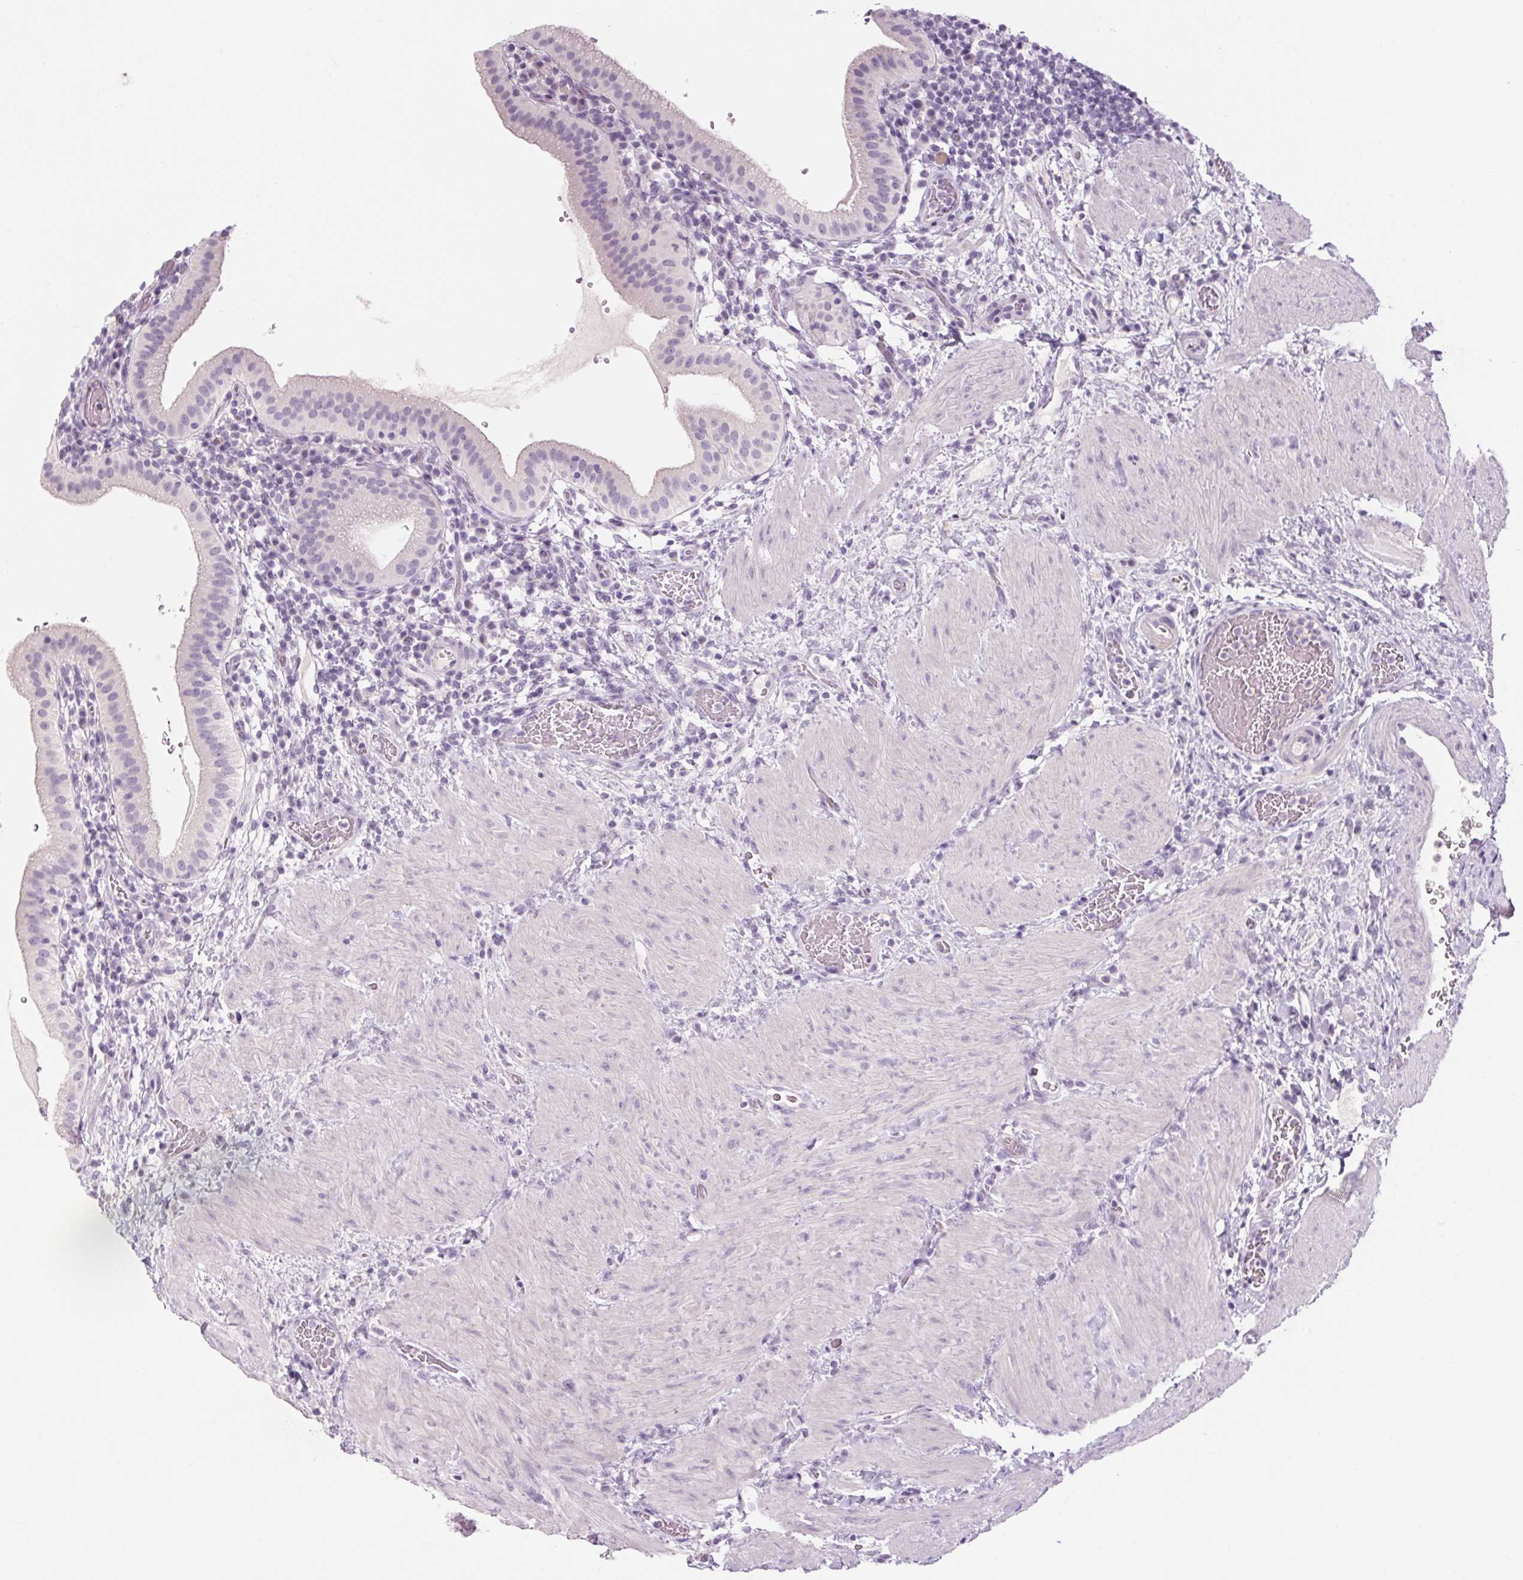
{"staining": {"intensity": "negative", "quantity": "none", "location": "none"}, "tissue": "gallbladder", "cell_type": "Glandular cells", "image_type": "normal", "snomed": [{"axis": "morphology", "description": "Normal tissue, NOS"}, {"axis": "topography", "description": "Gallbladder"}], "caption": "This is an immunohistochemistry photomicrograph of normal human gallbladder. There is no positivity in glandular cells.", "gene": "RPTN", "patient": {"sex": "male", "age": 26}}